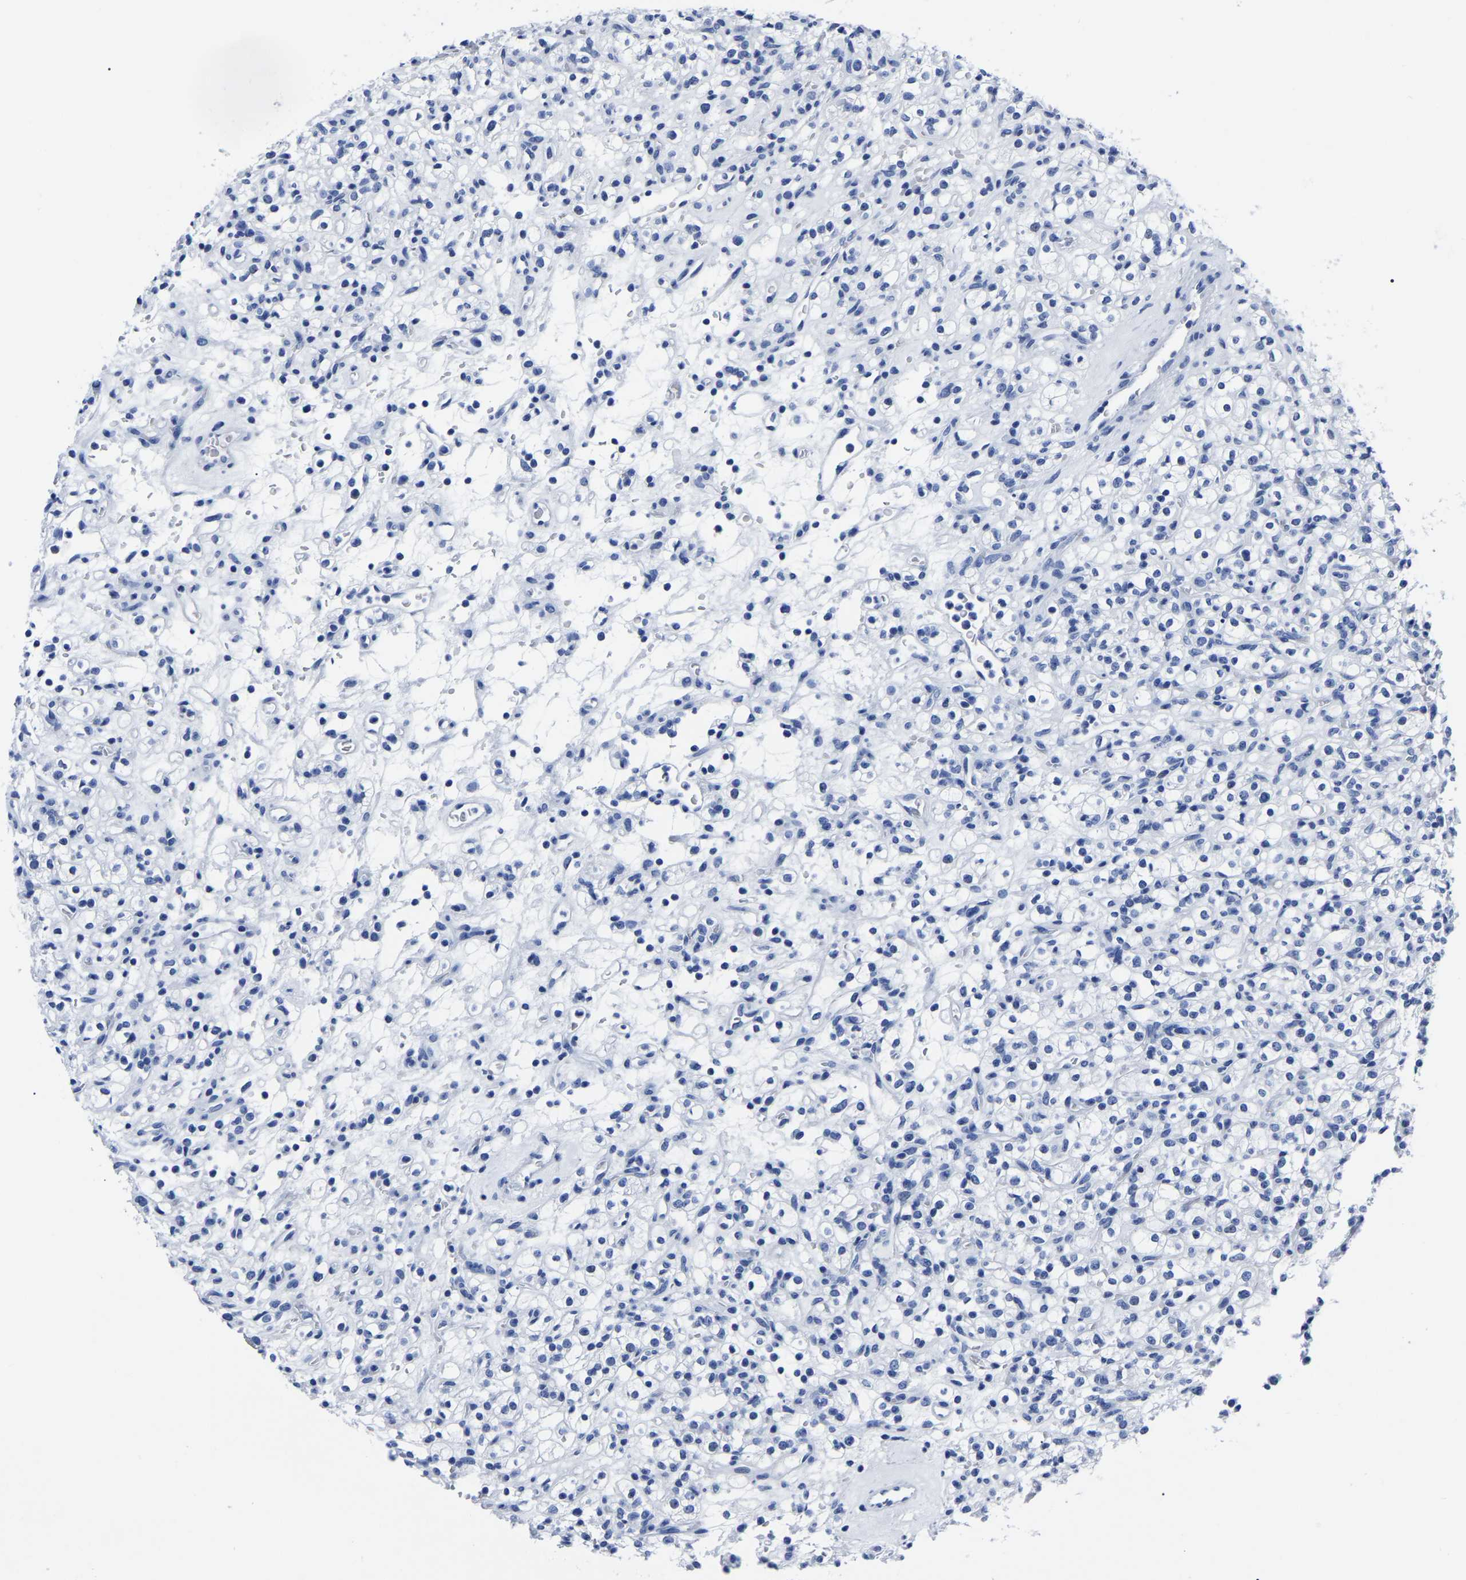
{"staining": {"intensity": "negative", "quantity": "none", "location": "none"}, "tissue": "renal cancer", "cell_type": "Tumor cells", "image_type": "cancer", "snomed": [{"axis": "morphology", "description": "Normal tissue, NOS"}, {"axis": "morphology", "description": "Adenocarcinoma, NOS"}, {"axis": "topography", "description": "Kidney"}], "caption": "A photomicrograph of renal adenocarcinoma stained for a protein exhibits no brown staining in tumor cells.", "gene": "IMPG2", "patient": {"sex": "female", "age": 72}}